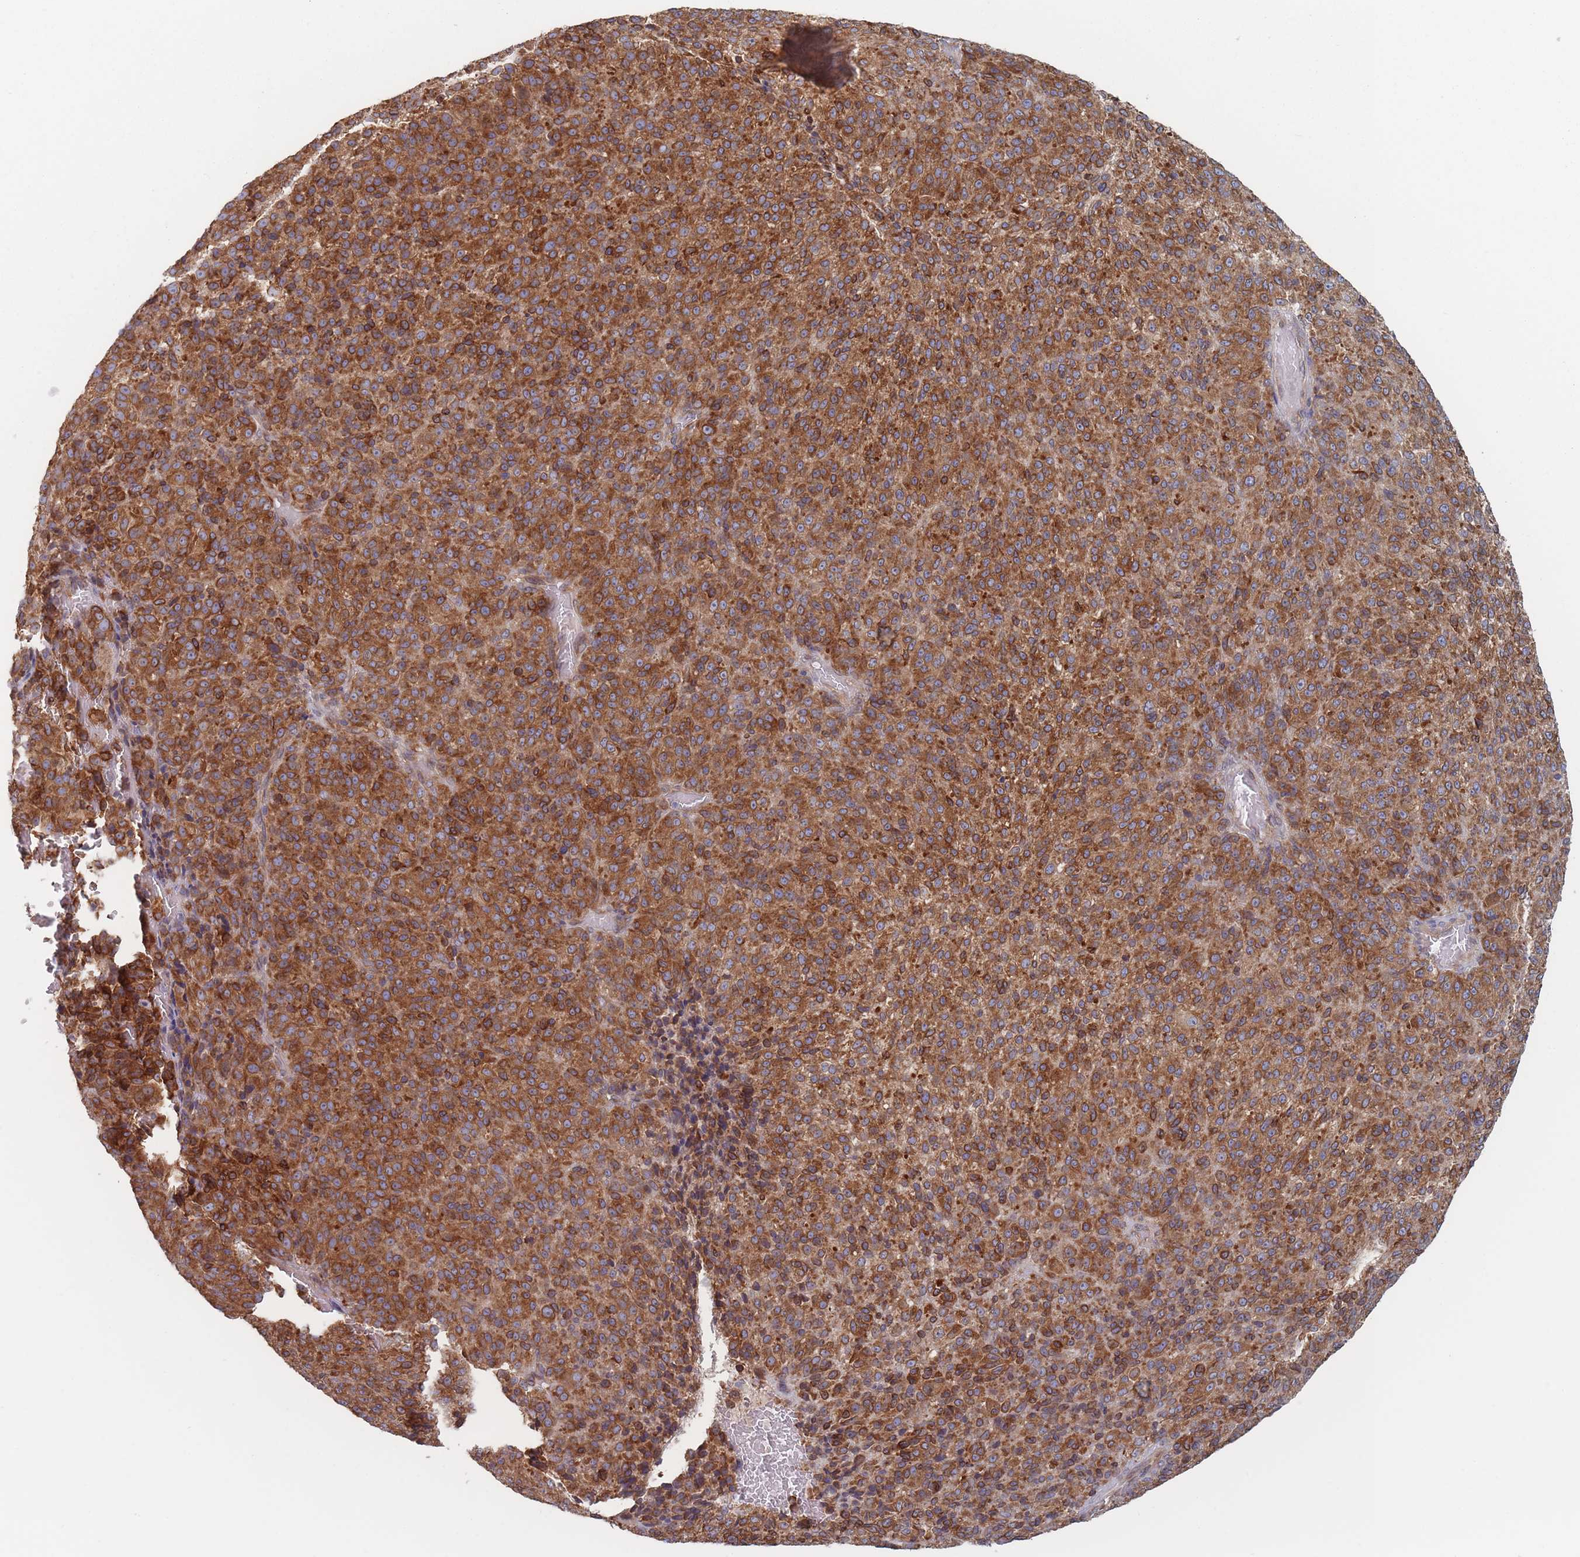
{"staining": {"intensity": "strong", "quantity": ">75%", "location": "cytoplasmic/membranous"}, "tissue": "melanoma", "cell_type": "Tumor cells", "image_type": "cancer", "snomed": [{"axis": "morphology", "description": "Malignant melanoma, Metastatic site"}, {"axis": "topography", "description": "Brain"}], "caption": "Immunohistochemistry (IHC) staining of malignant melanoma (metastatic site), which exhibits high levels of strong cytoplasmic/membranous staining in approximately >75% of tumor cells indicating strong cytoplasmic/membranous protein staining. The staining was performed using DAB (3,3'-diaminobenzidine) (brown) for protein detection and nuclei were counterstained in hematoxylin (blue).", "gene": "KDSR", "patient": {"sex": "female", "age": 56}}